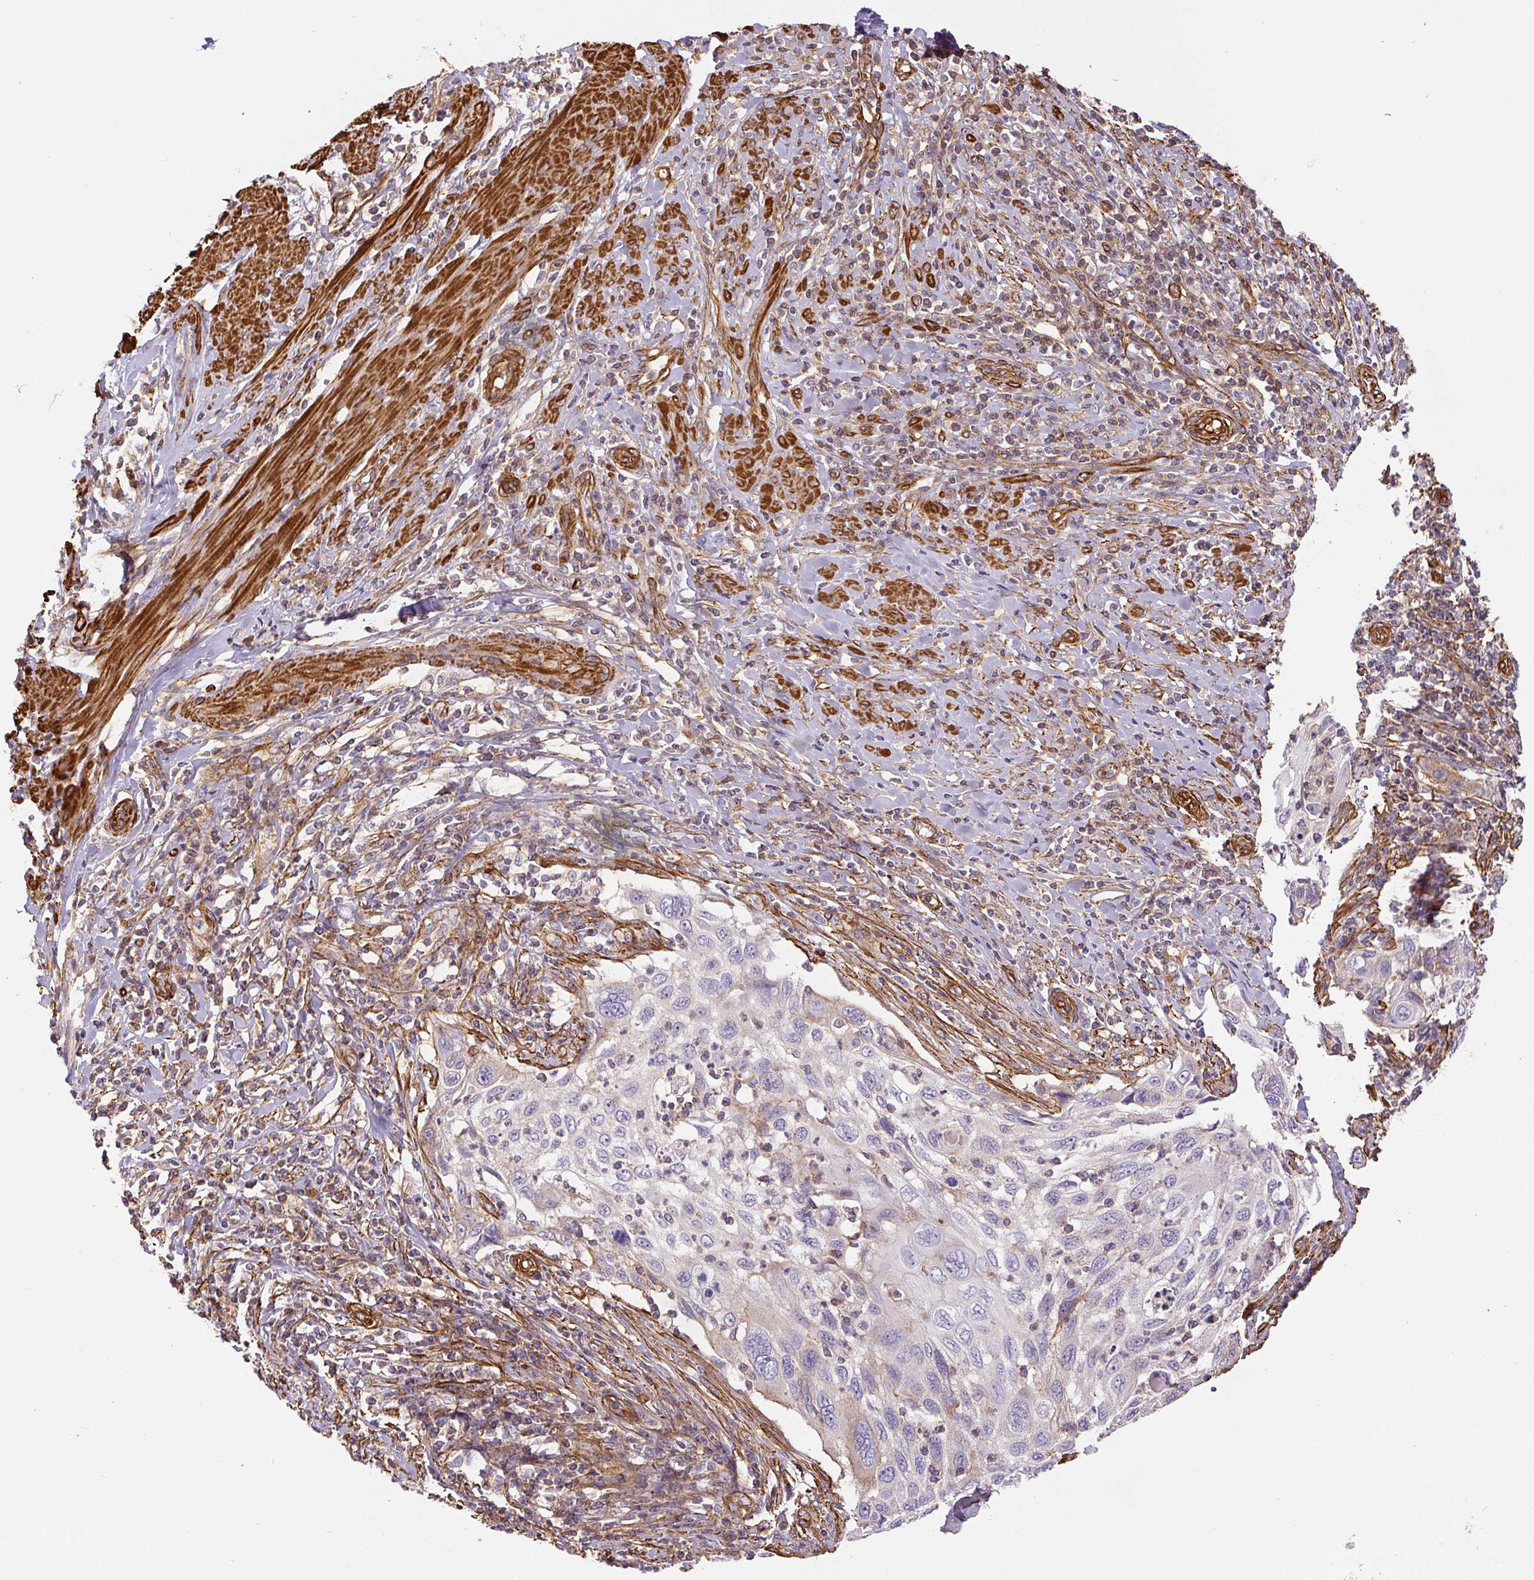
{"staining": {"intensity": "weak", "quantity": "<25%", "location": "cytoplasmic/membranous"}, "tissue": "cervical cancer", "cell_type": "Tumor cells", "image_type": "cancer", "snomed": [{"axis": "morphology", "description": "Squamous cell carcinoma, NOS"}, {"axis": "topography", "description": "Cervix"}], "caption": "Tumor cells show no significant protein staining in cervical cancer.", "gene": "MYL12A", "patient": {"sex": "female", "age": 70}}